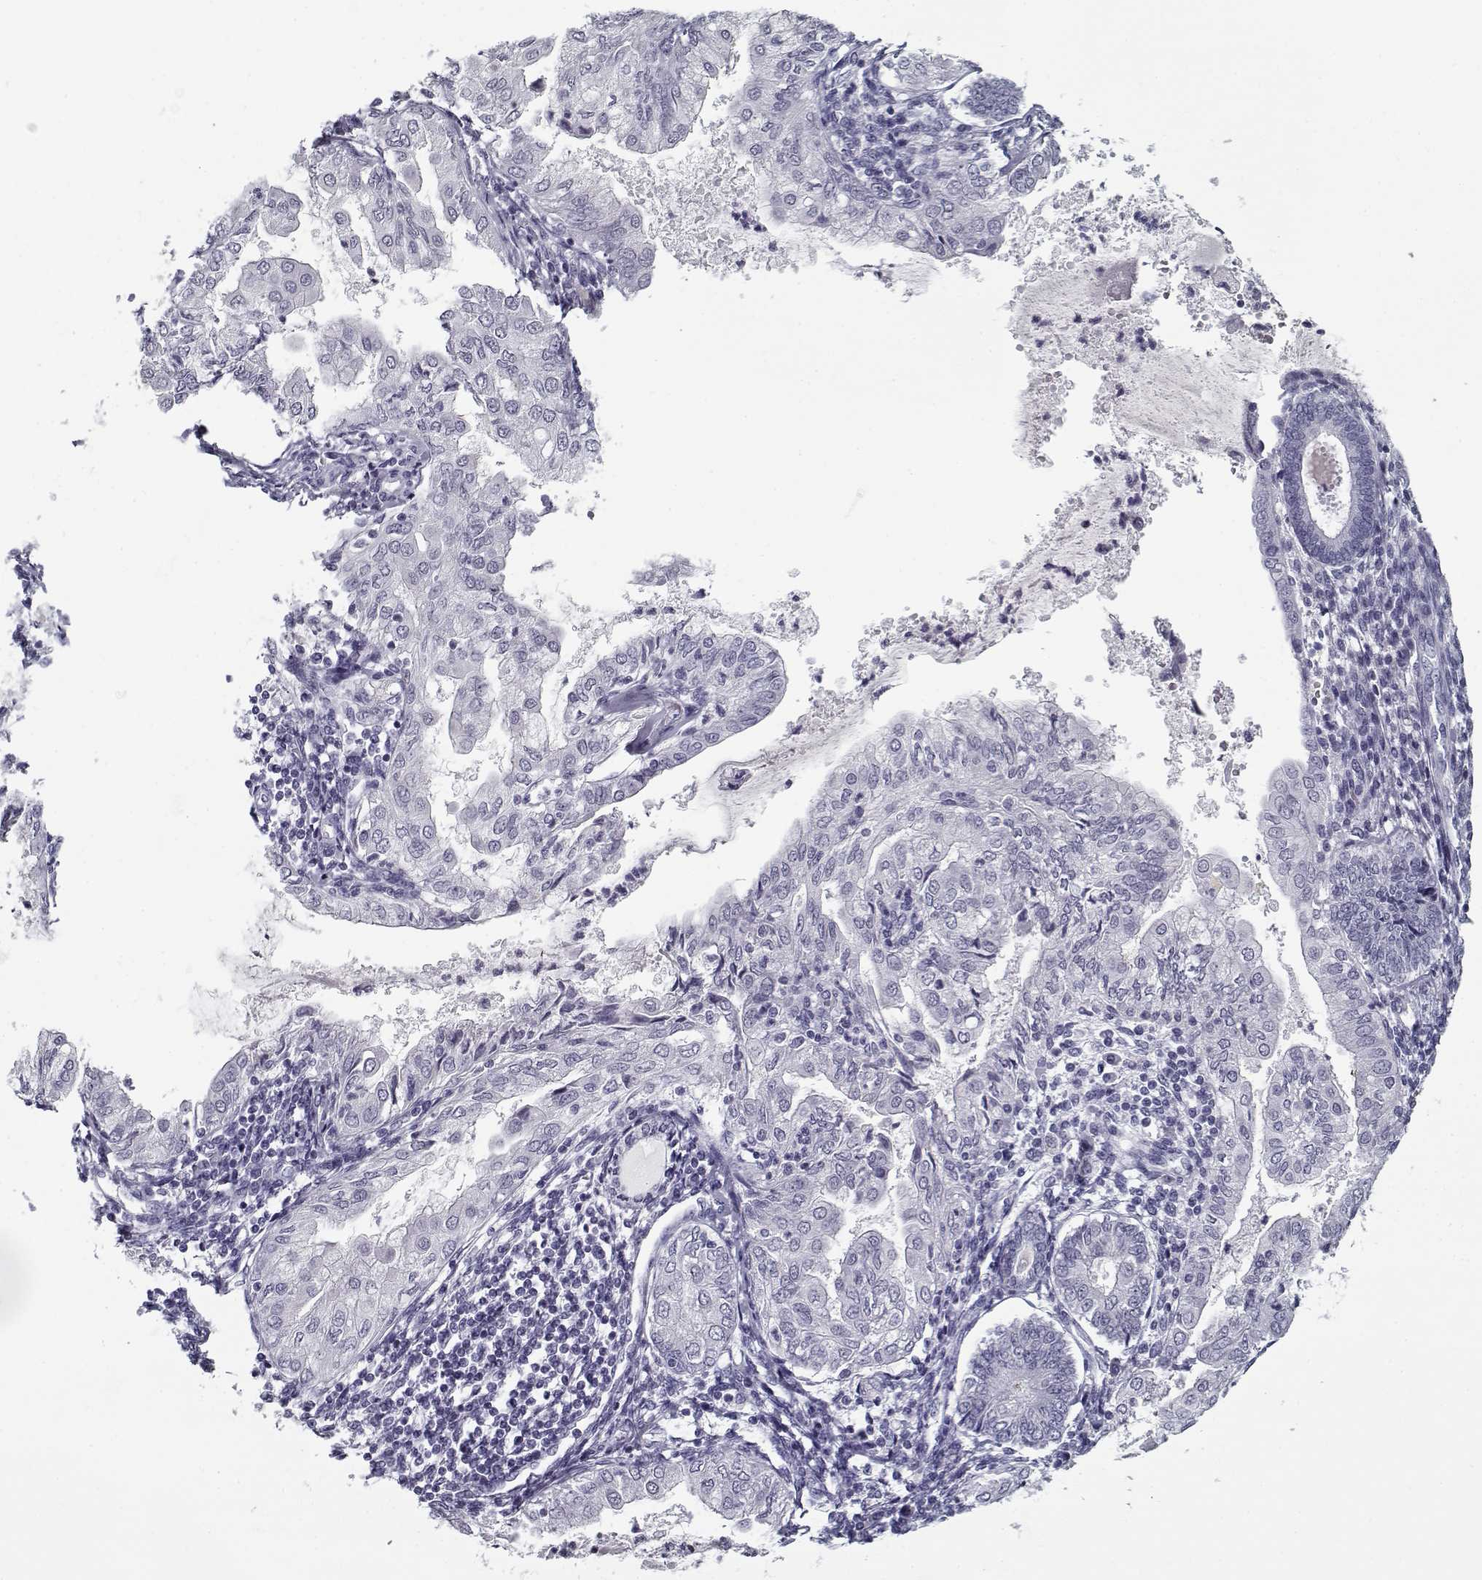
{"staining": {"intensity": "negative", "quantity": "none", "location": "none"}, "tissue": "endometrial cancer", "cell_type": "Tumor cells", "image_type": "cancer", "snomed": [{"axis": "morphology", "description": "Adenocarcinoma, NOS"}, {"axis": "topography", "description": "Endometrium"}], "caption": "Human endometrial cancer (adenocarcinoma) stained for a protein using immunohistochemistry (IHC) exhibits no expression in tumor cells.", "gene": "SPACA9", "patient": {"sex": "female", "age": 68}}